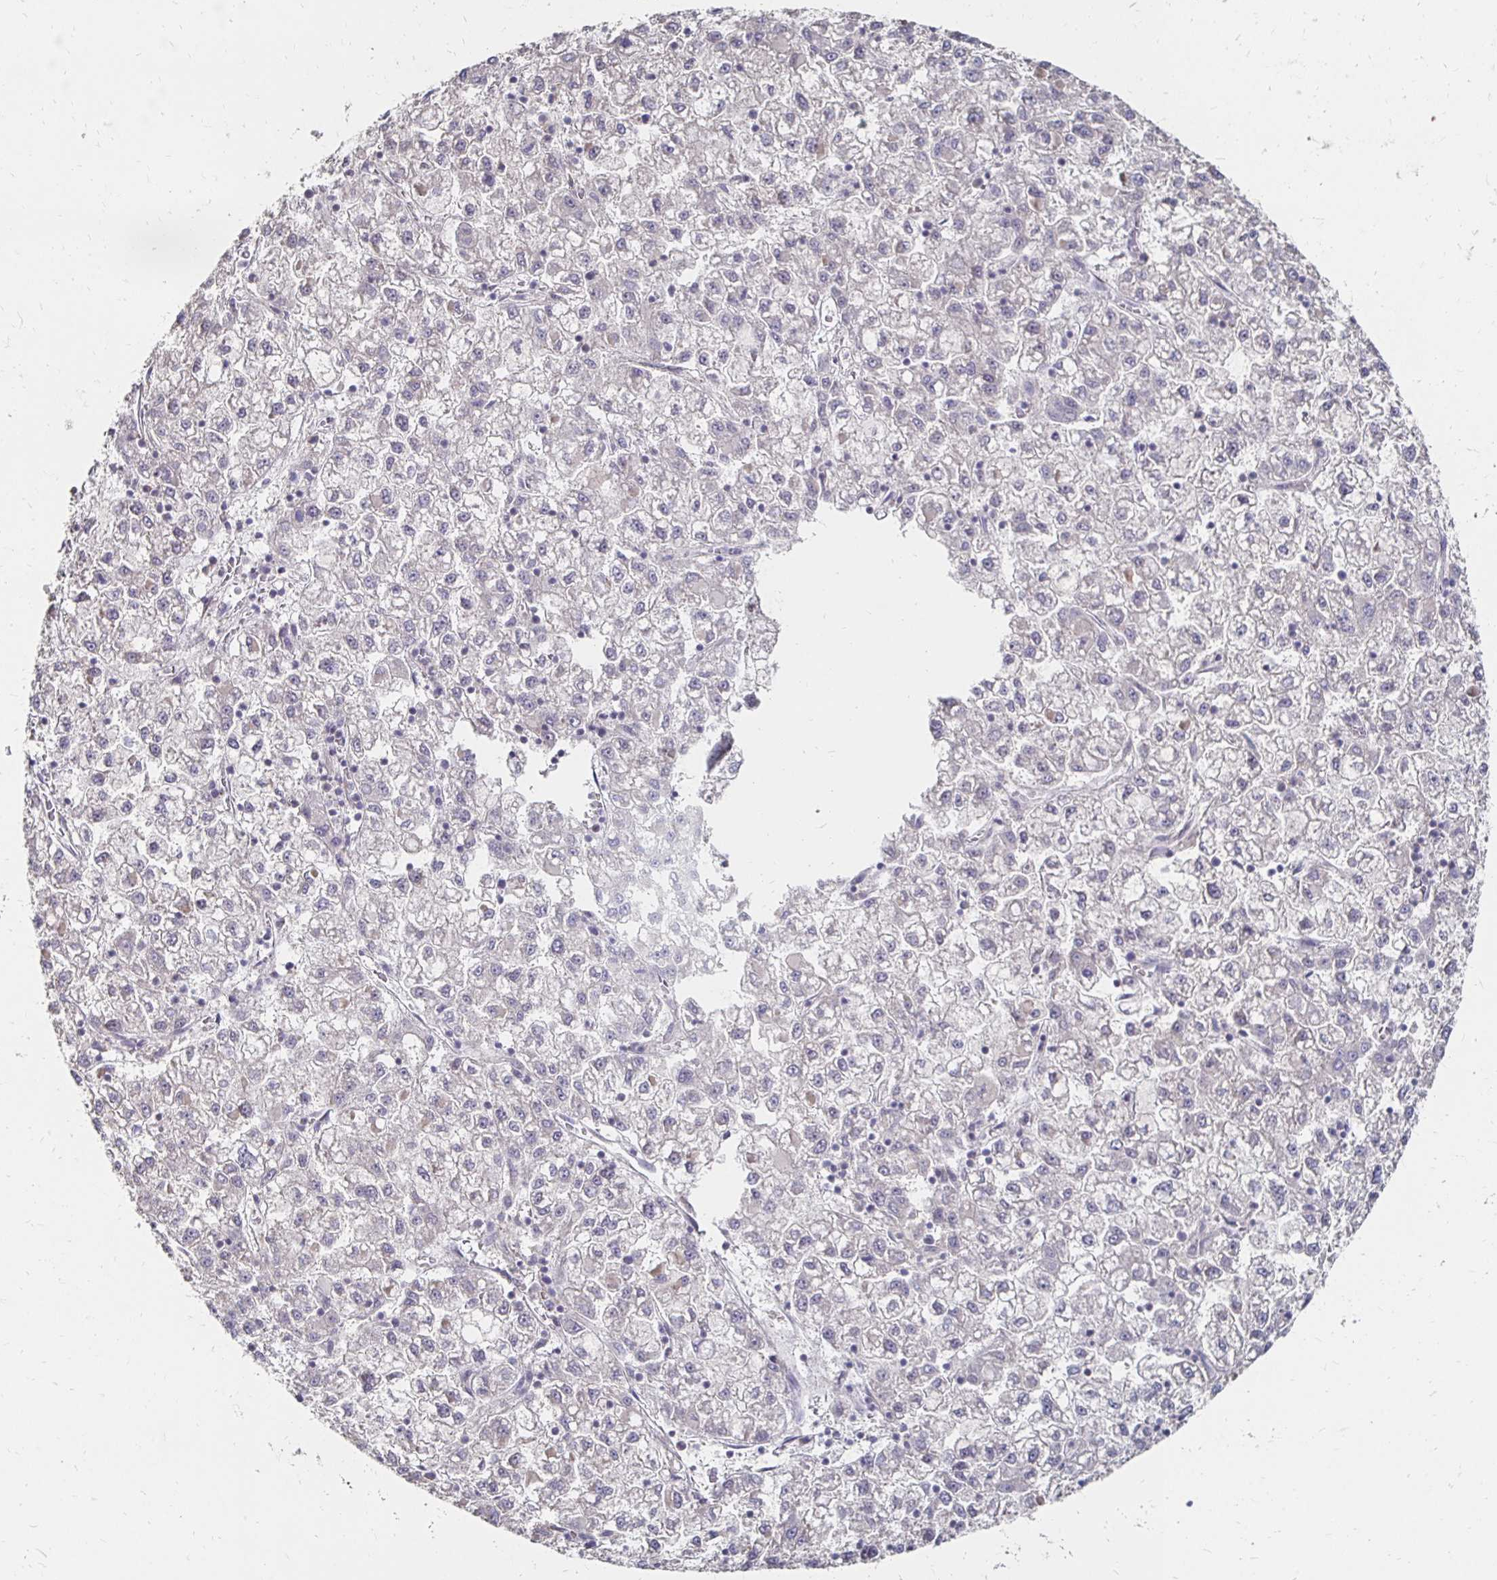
{"staining": {"intensity": "negative", "quantity": "none", "location": "none"}, "tissue": "liver cancer", "cell_type": "Tumor cells", "image_type": "cancer", "snomed": [{"axis": "morphology", "description": "Carcinoma, Hepatocellular, NOS"}, {"axis": "topography", "description": "Liver"}], "caption": "The image displays no significant expression in tumor cells of hepatocellular carcinoma (liver).", "gene": "ZNF727", "patient": {"sex": "male", "age": 40}}